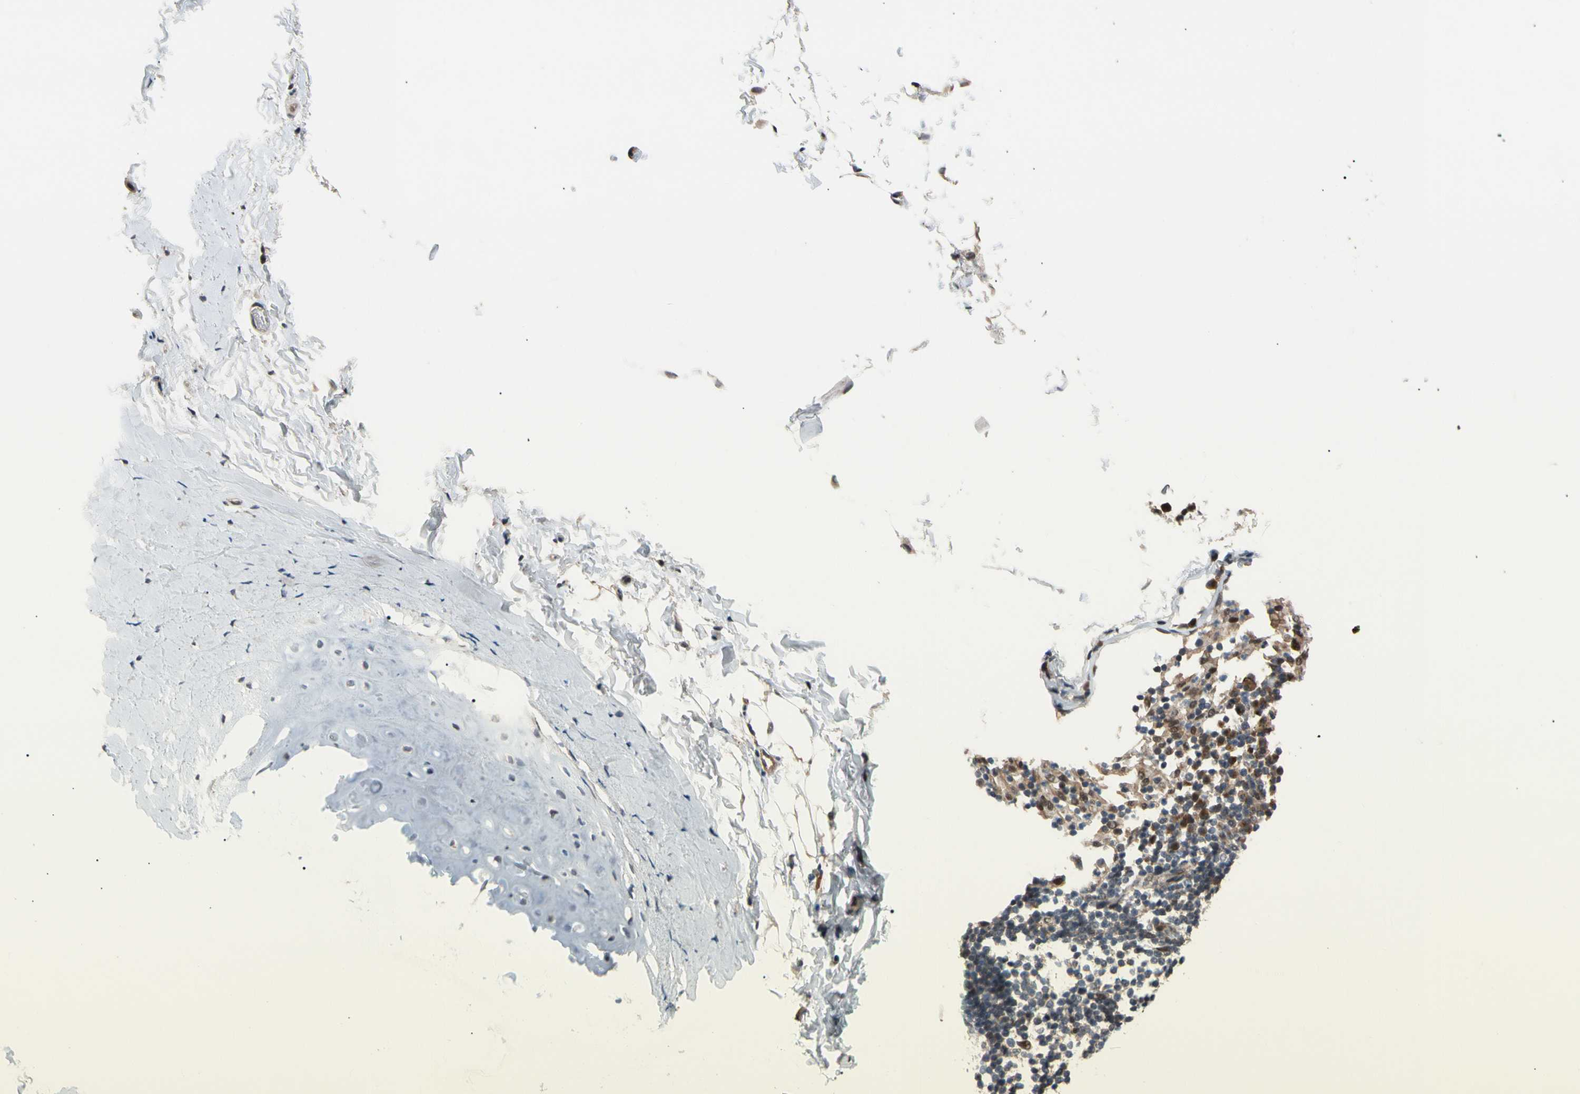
{"staining": {"intensity": "weak", "quantity": ">75%", "location": "cytoplasmic/membranous"}, "tissue": "adipose tissue", "cell_type": "Adipocytes", "image_type": "normal", "snomed": [{"axis": "morphology", "description": "Normal tissue, NOS"}, {"axis": "topography", "description": "Cartilage tissue"}, {"axis": "topography", "description": "Bronchus"}], "caption": "Immunohistochemistry (IHC) of normal human adipose tissue displays low levels of weak cytoplasmic/membranous expression in approximately >75% of adipocytes.", "gene": "NGEF", "patient": {"sex": "female", "age": 73}}